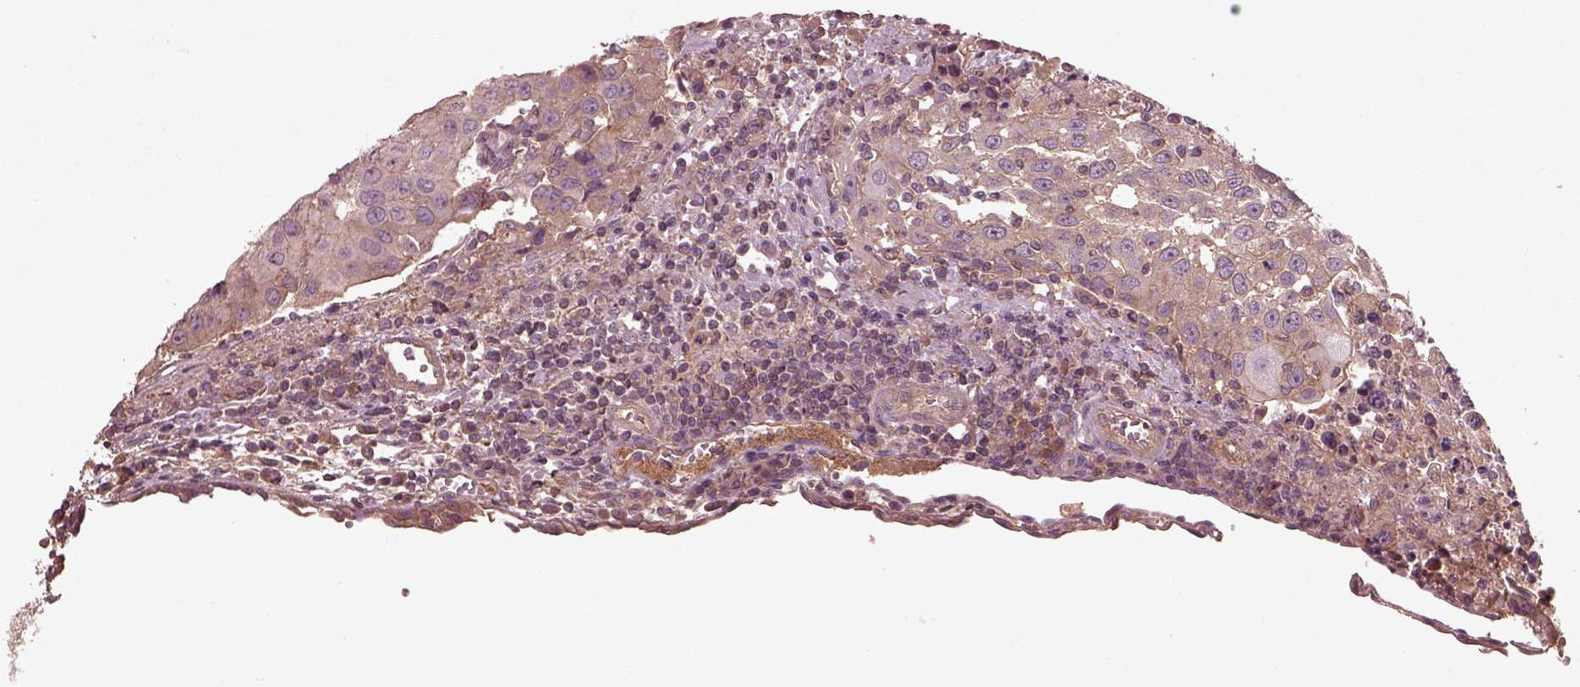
{"staining": {"intensity": "moderate", "quantity": "25%-75%", "location": "cytoplasmic/membranous"}, "tissue": "urothelial cancer", "cell_type": "Tumor cells", "image_type": "cancer", "snomed": [{"axis": "morphology", "description": "Urothelial carcinoma, High grade"}, {"axis": "topography", "description": "Urinary bladder"}], "caption": "Protein expression analysis of high-grade urothelial carcinoma demonstrates moderate cytoplasmic/membranous expression in approximately 25%-75% of tumor cells.", "gene": "FAM234A", "patient": {"sex": "female", "age": 85}}